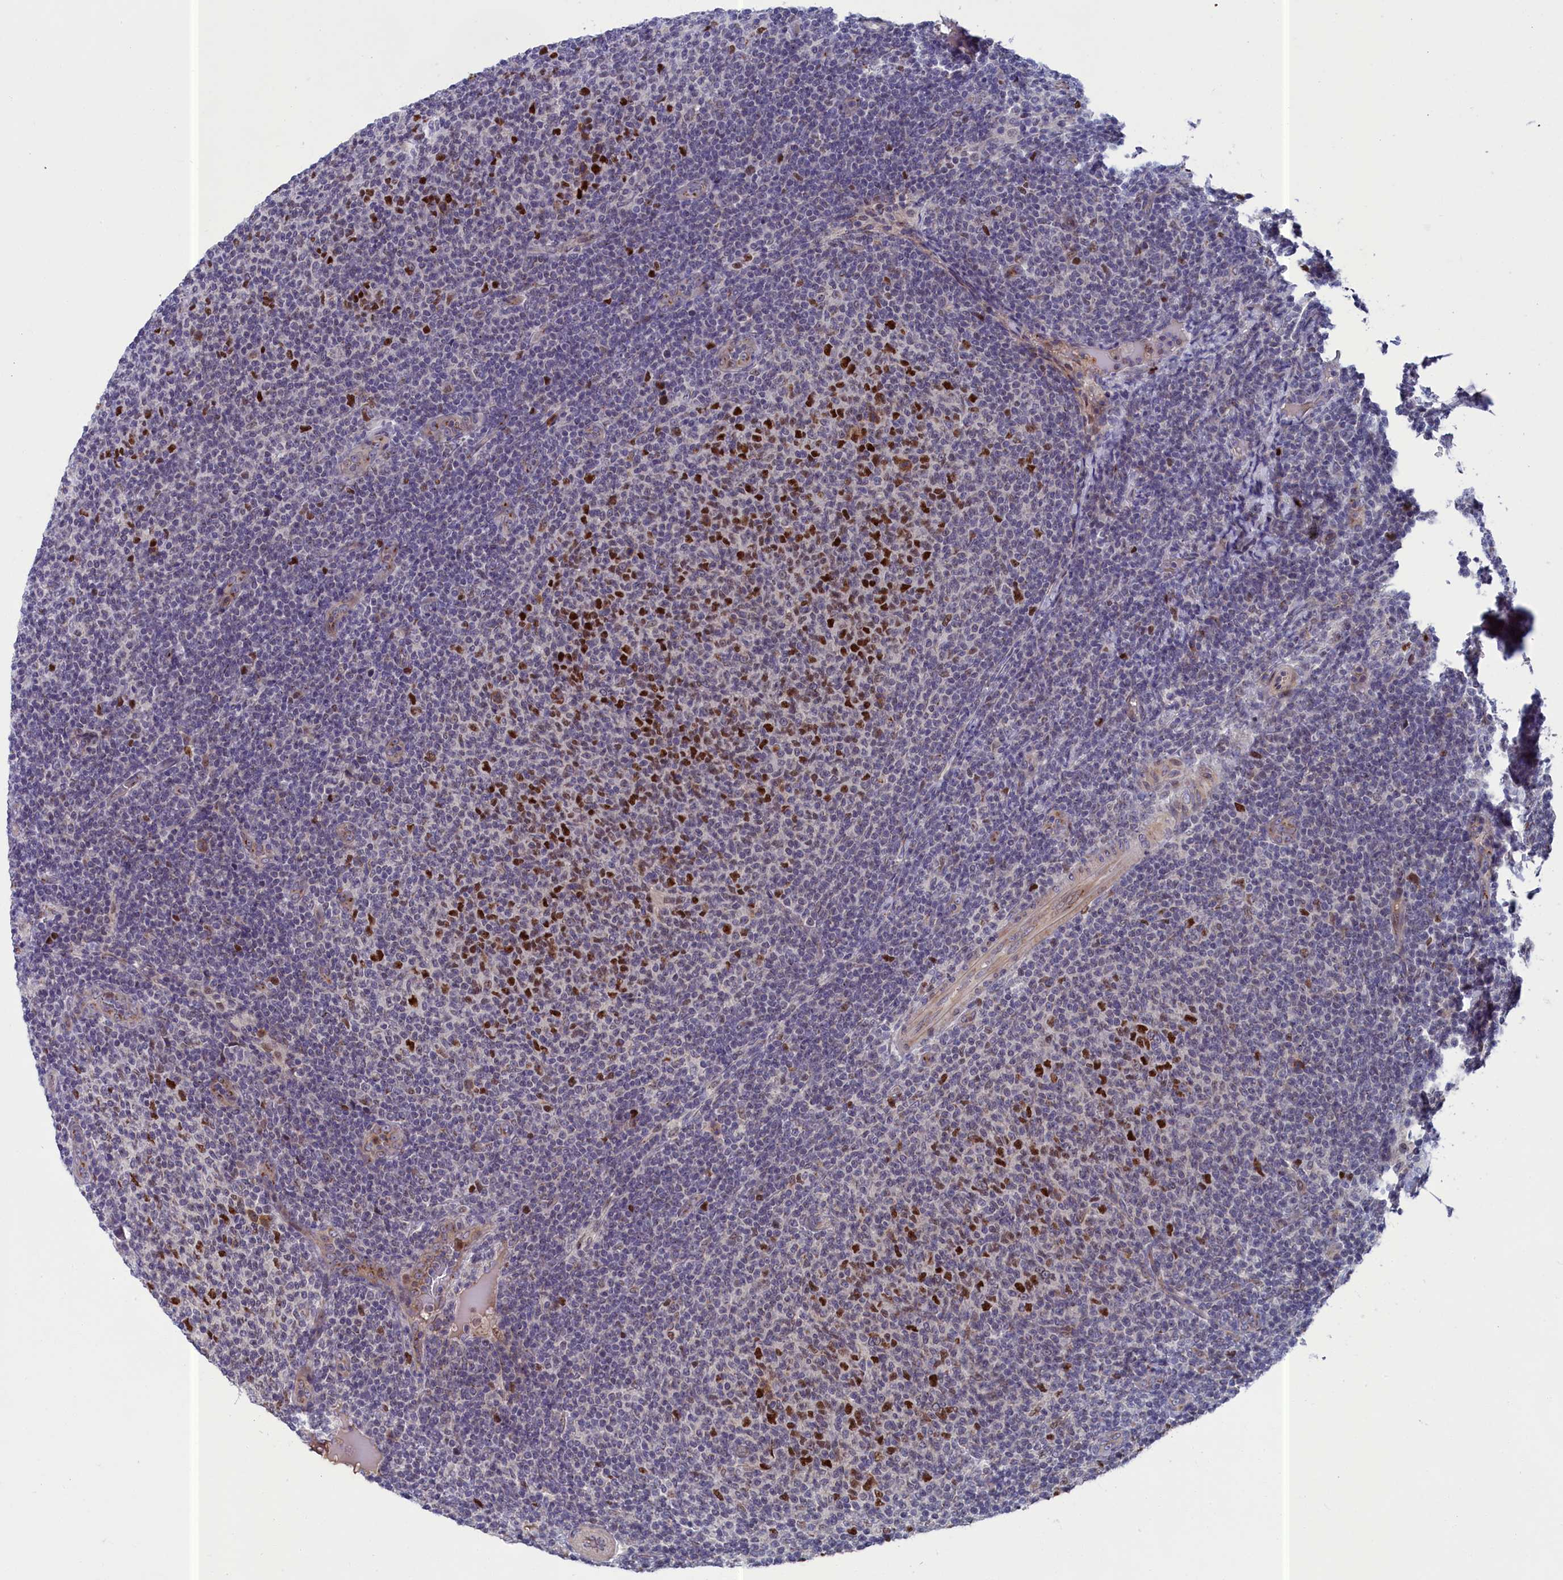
{"staining": {"intensity": "strong", "quantity": "<25%", "location": "nuclear"}, "tissue": "lymphoma", "cell_type": "Tumor cells", "image_type": "cancer", "snomed": [{"axis": "morphology", "description": "Malignant lymphoma, non-Hodgkin's type, Low grade"}, {"axis": "topography", "description": "Lymph node"}], "caption": "Tumor cells demonstrate medium levels of strong nuclear positivity in about <25% of cells in human lymphoma.", "gene": "LIG1", "patient": {"sex": "male", "age": 66}}